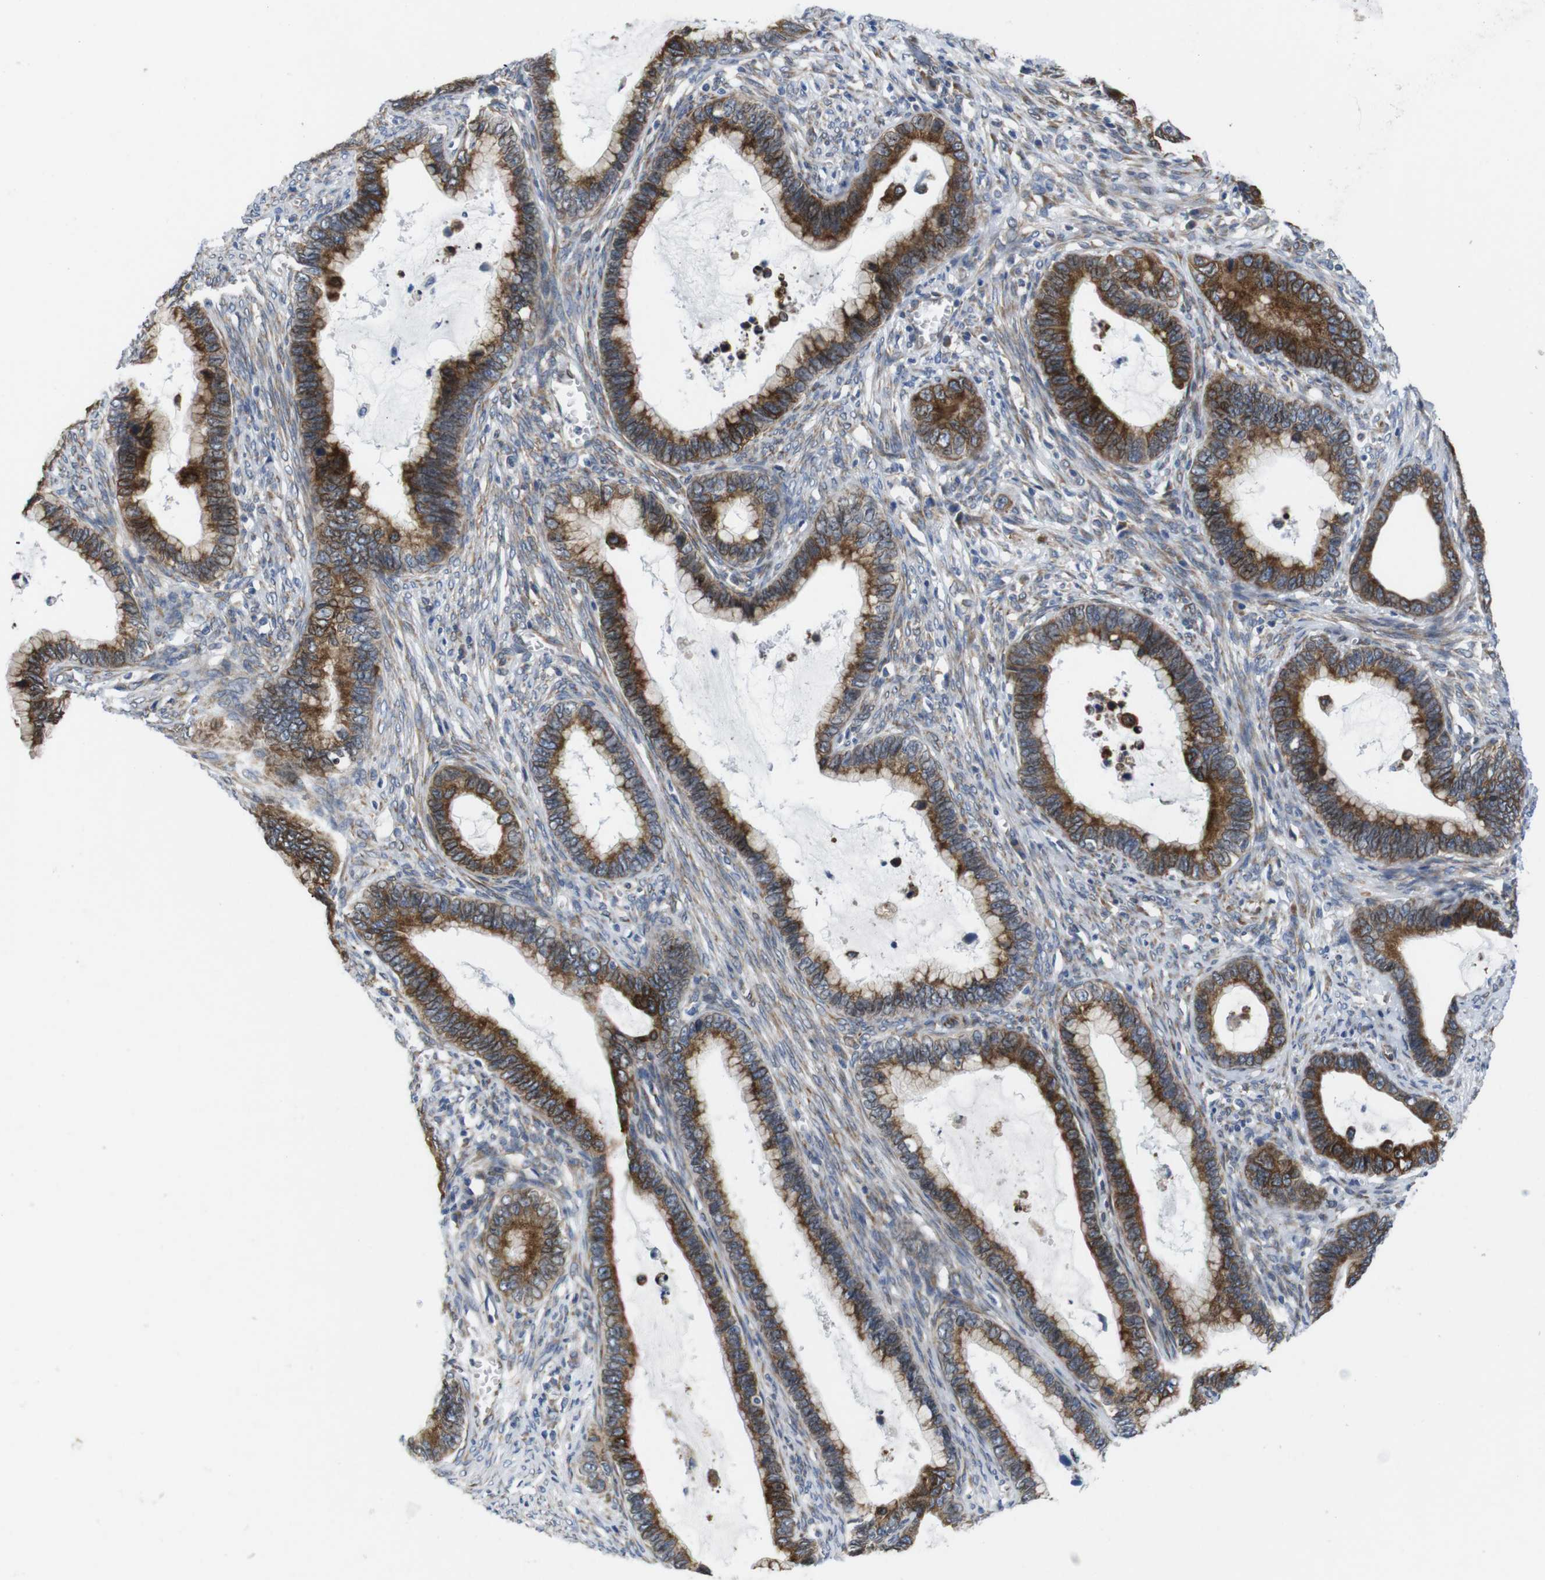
{"staining": {"intensity": "strong", "quantity": ">75%", "location": "cytoplasmic/membranous"}, "tissue": "cervical cancer", "cell_type": "Tumor cells", "image_type": "cancer", "snomed": [{"axis": "morphology", "description": "Adenocarcinoma, NOS"}, {"axis": "topography", "description": "Cervix"}], "caption": "IHC (DAB) staining of cervical cancer shows strong cytoplasmic/membranous protein staining in approximately >75% of tumor cells.", "gene": "HACD3", "patient": {"sex": "female", "age": 44}}